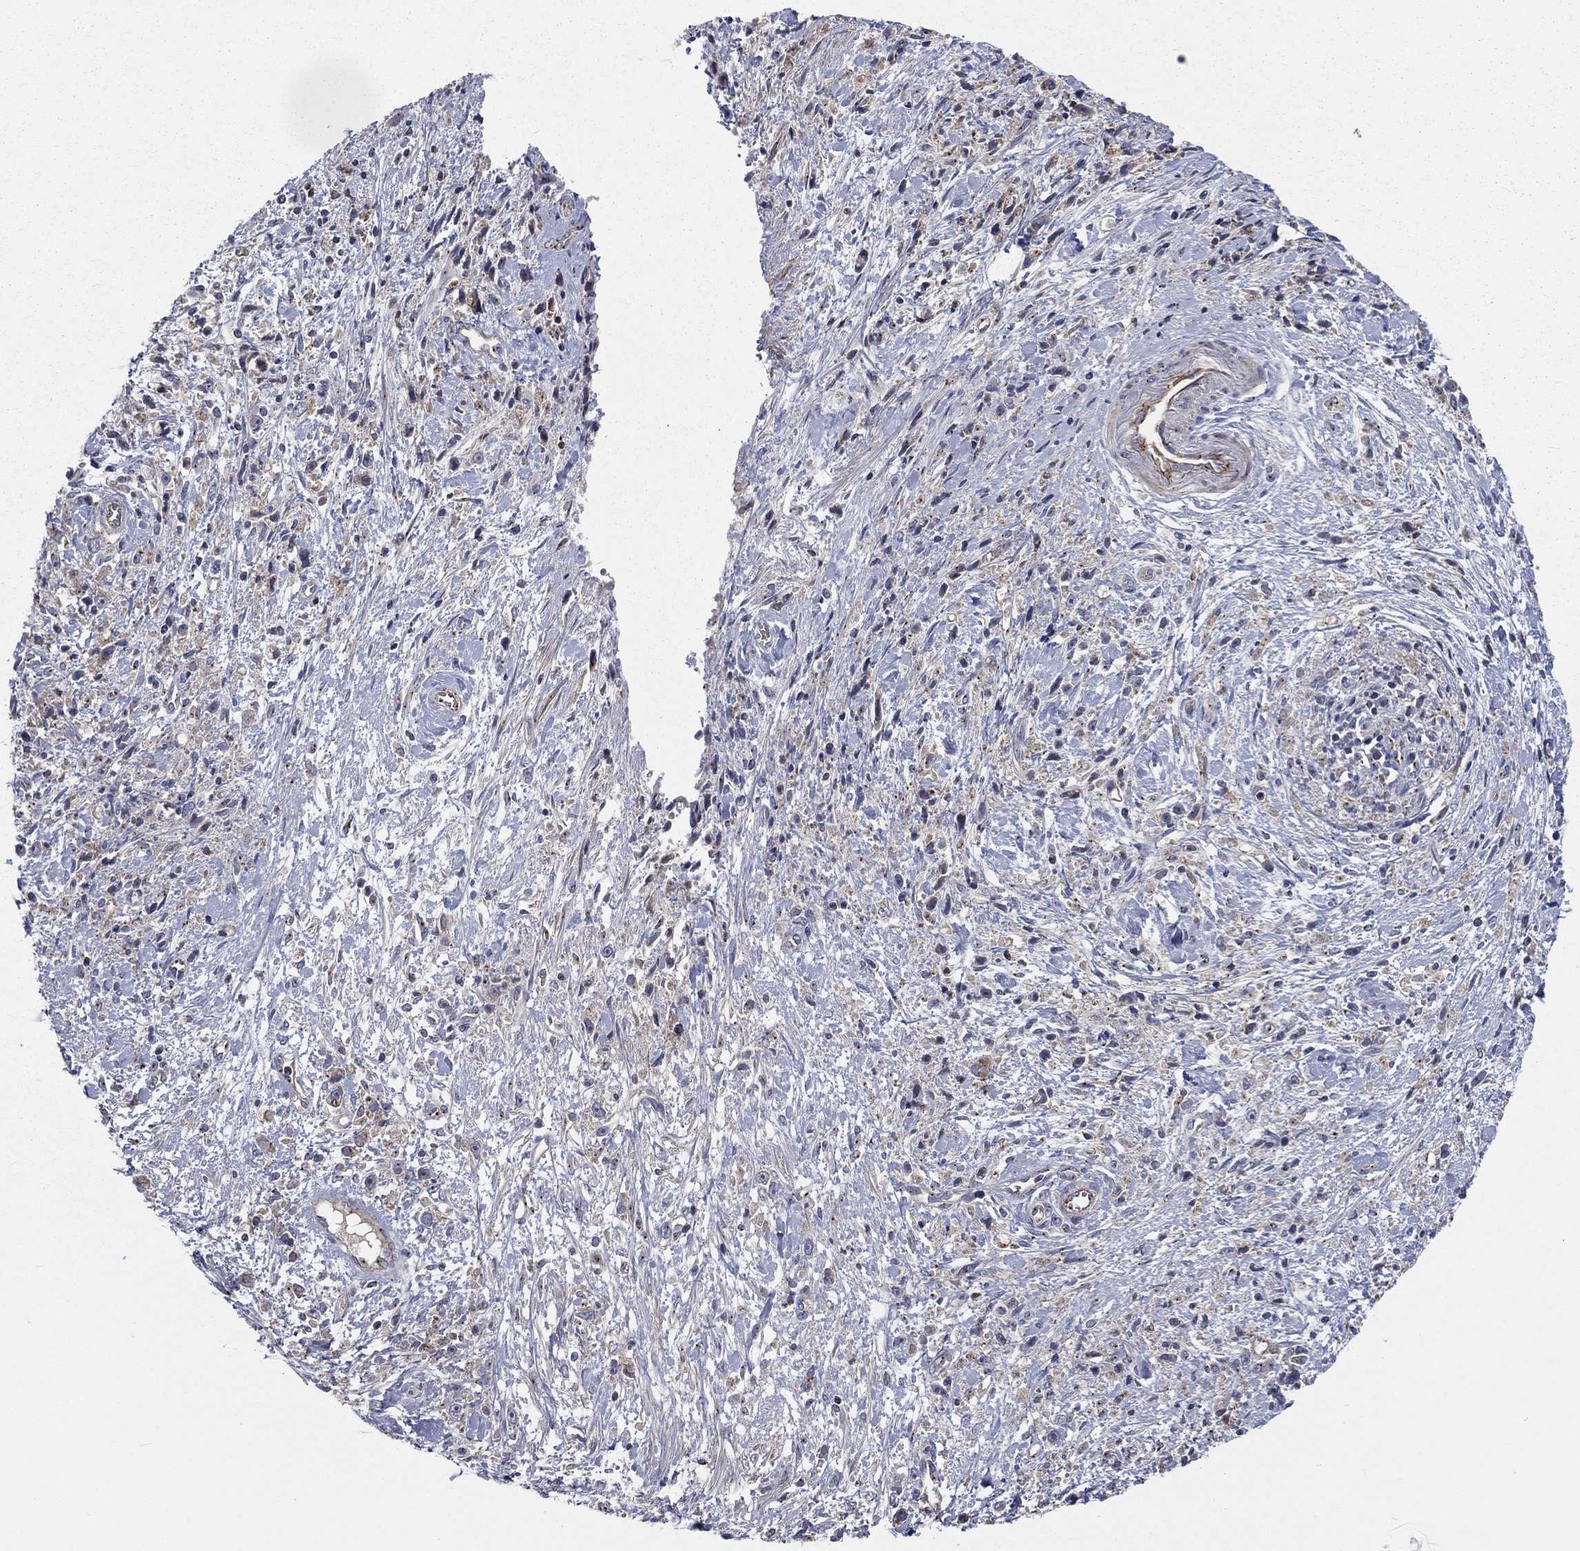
{"staining": {"intensity": "negative", "quantity": "none", "location": "none"}, "tissue": "stomach cancer", "cell_type": "Tumor cells", "image_type": "cancer", "snomed": [{"axis": "morphology", "description": "Adenocarcinoma, NOS"}, {"axis": "topography", "description": "Stomach"}], "caption": "Immunohistochemistry micrograph of stomach cancer (adenocarcinoma) stained for a protein (brown), which displays no expression in tumor cells.", "gene": "CROCC", "patient": {"sex": "female", "age": 59}}